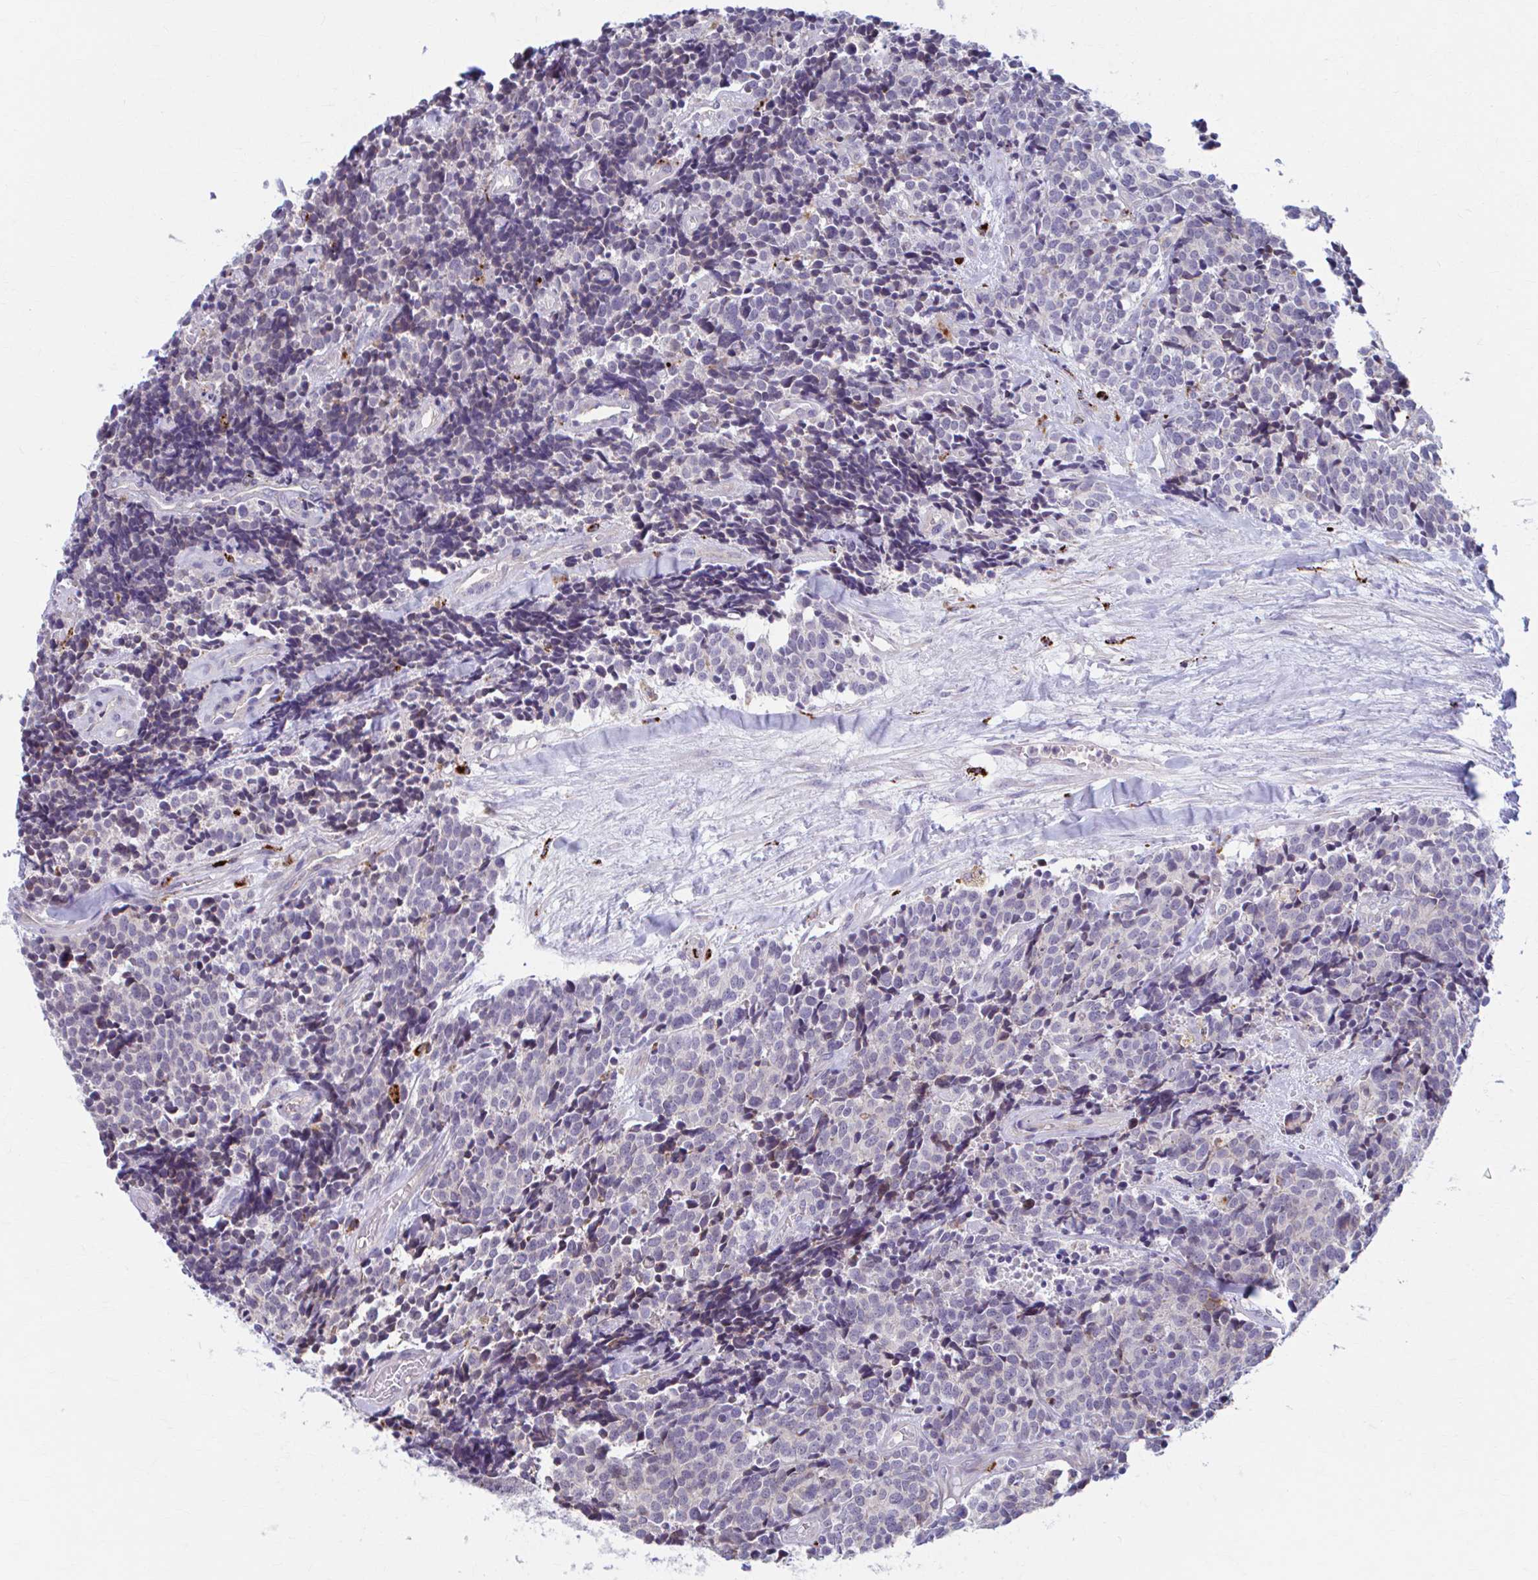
{"staining": {"intensity": "negative", "quantity": "none", "location": "none"}, "tissue": "carcinoid", "cell_type": "Tumor cells", "image_type": "cancer", "snomed": [{"axis": "morphology", "description": "Carcinoid, malignant, NOS"}, {"axis": "topography", "description": "Skin"}], "caption": "There is no significant expression in tumor cells of malignant carcinoid. (DAB (3,3'-diaminobenzidine) immunohistochemistry with hematoxylin counter stain).", "gene": "ADAT3", "patient": {"sex": "female", "age": 79}}